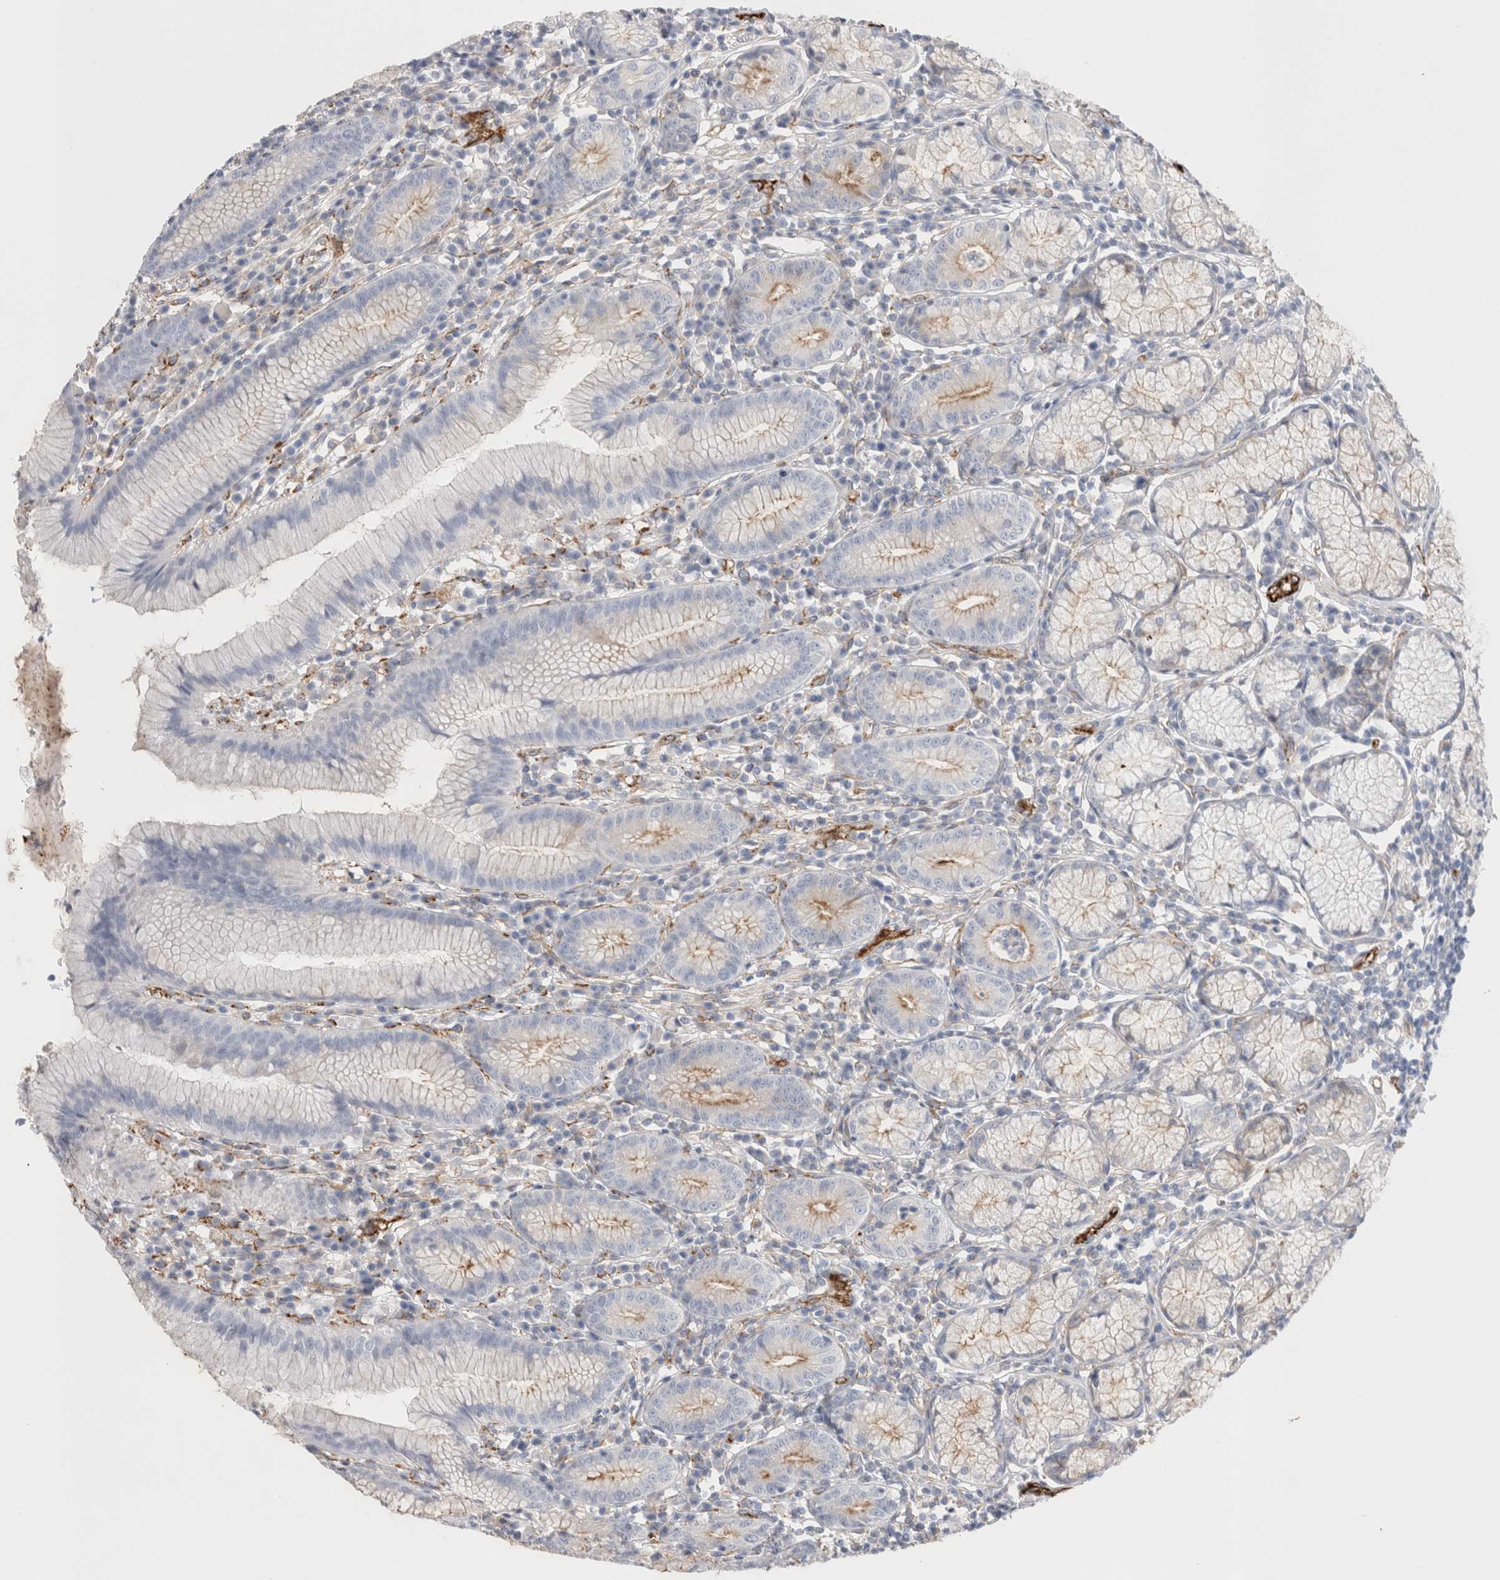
{"staining": {"intensity": "weak", "quantity": "<25%", "location": "cytoplasmic/membranous"}, "tissue": "stomach", "cell_type": "Glandular cells", "image_type": "normal", "snomed": [{"axis": "morphology", "description": "Normal tissue, NOS"}, {"axis": "topography", "description": "Stomach"}], "caption": "Immunohistochemistry (IHC) of benign stomach displays no staining in glandular cells.", "gene": "CNPY4", "patient": {"sex": "male", "age": 55}}